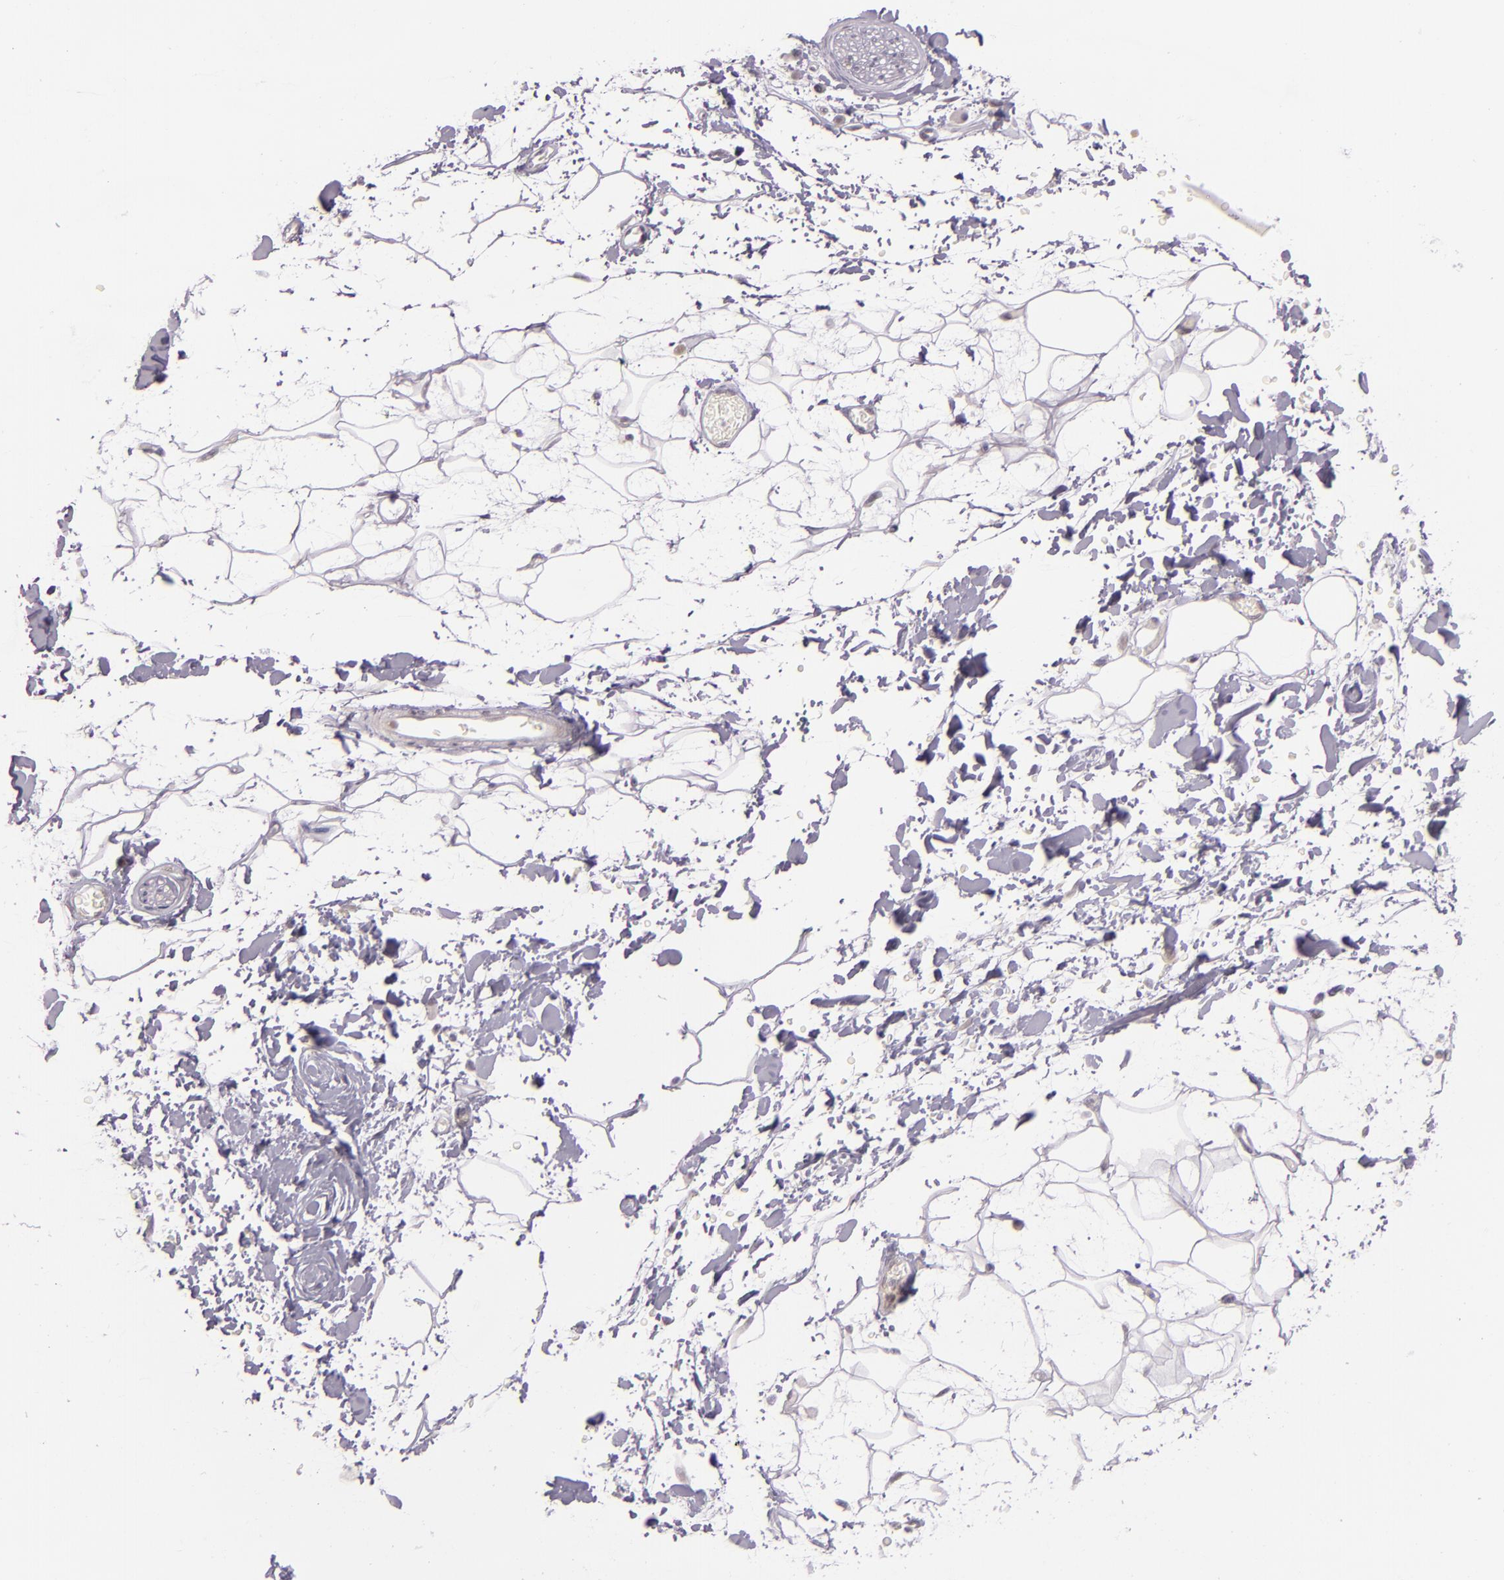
{"staining": {"intensity": "negative", "quantity": "none", "location": "none"}, "tissue": "adipose tissue", "cell_type": "Adipocytes", "image_type": "normal", "snomed": [{"axis": "morphology", "description": "Normal tissue, NOS"}, {"axis": "topography", "description": "Soft tissue"}], "caption": "This is an immunohistochemistry (IHC) micrograph of normal human adipose tissue. There is no staining in adipocytes.", "gene": "CSE1L", "patient": {"sex": "male", "age": 72}}